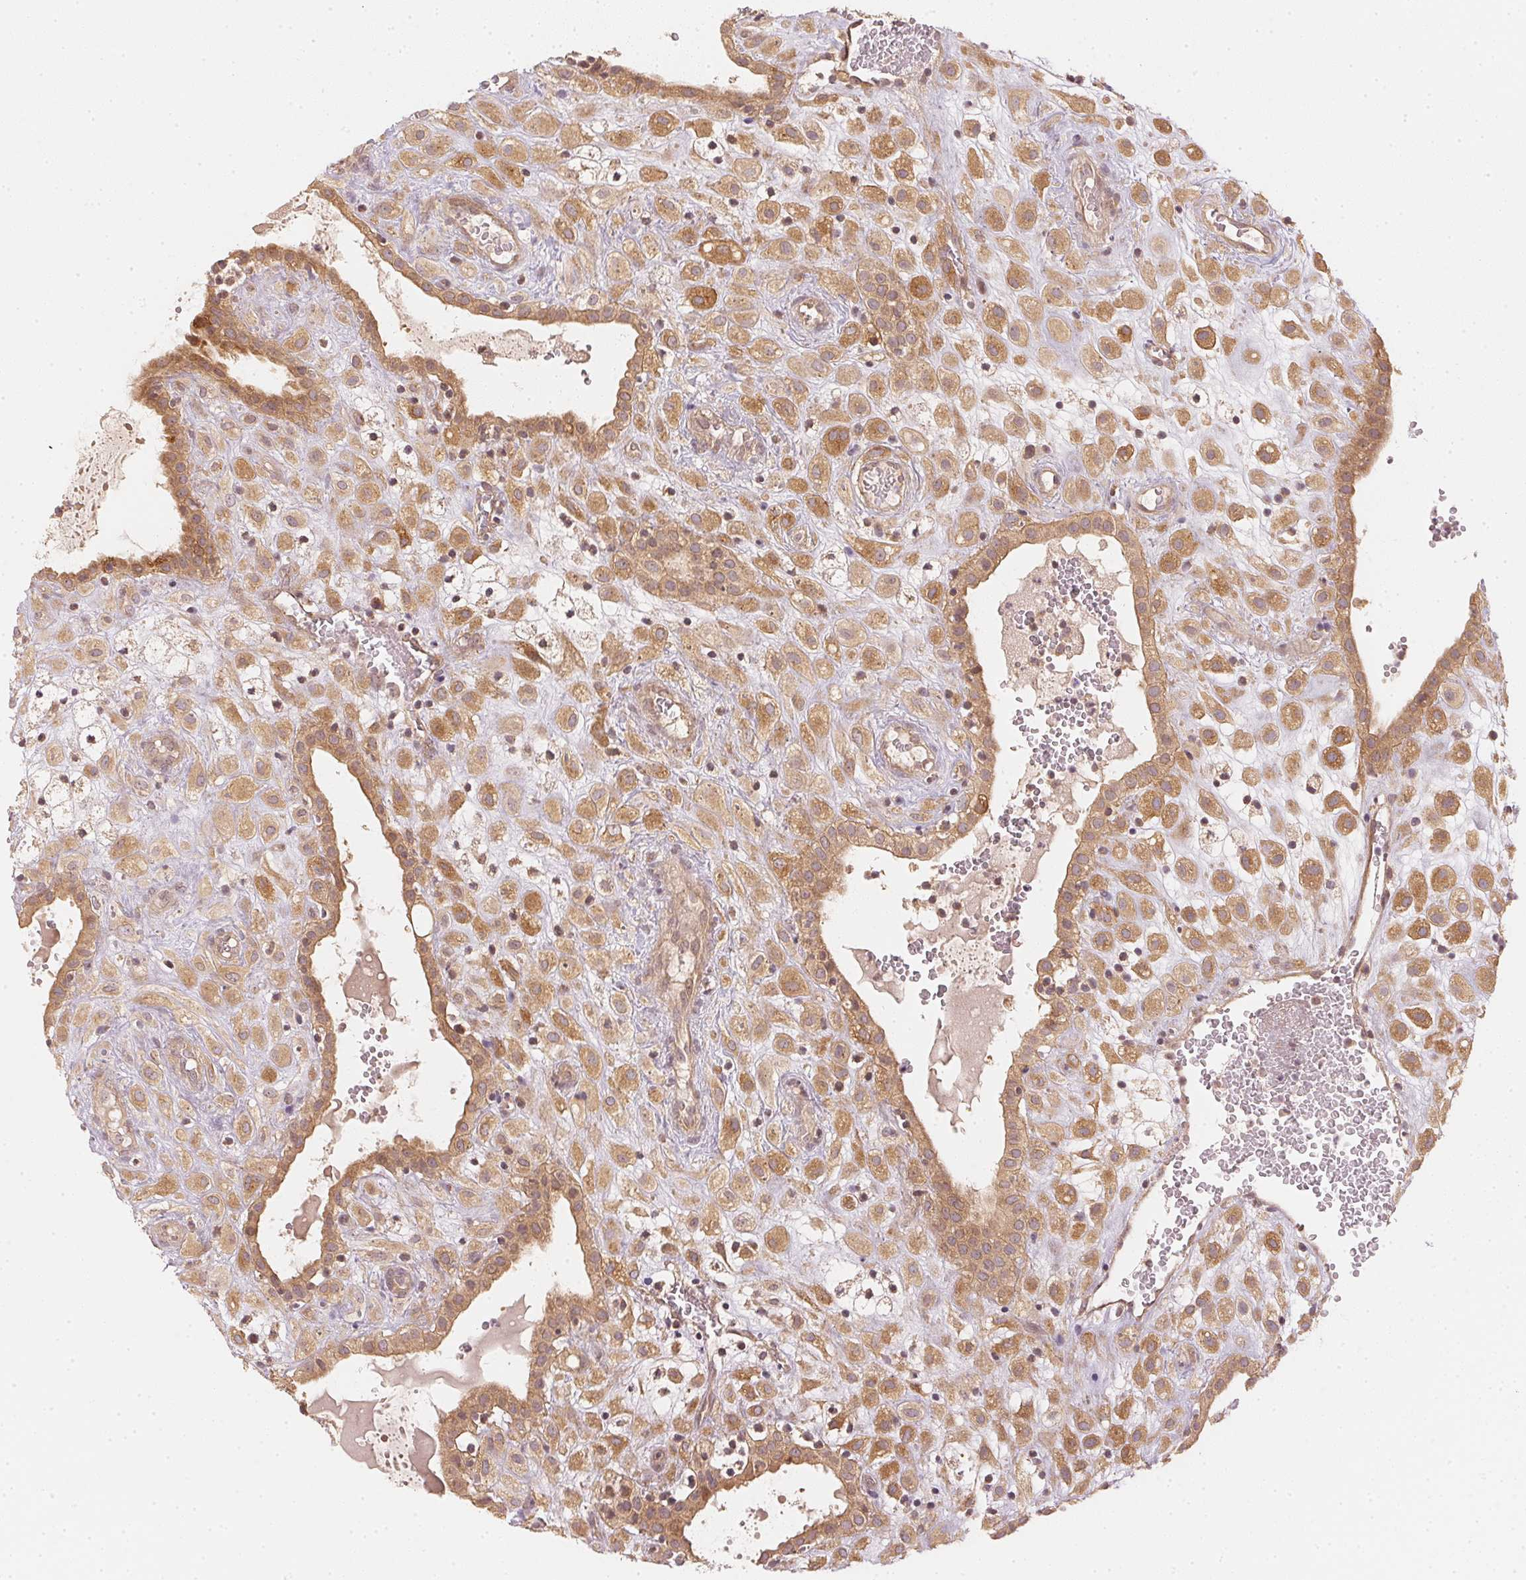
{"staining": {"intensity": "moderate", "quantity": ">75%", "location": "cytoplasmic/membranous"}, "tissue": "placenta", "cell_type": "Decidual cells", "image_type": "normal", "snomed": [{"axis": "morphology", "description": "Normal tissue, NOS"}, {"axis": "topography", "description": "Placenta"}], "caption": "IHC staining of normal placenta, which exhibits medium levels of moderate cytoplasmic/membranous staining in about >75% of decidual cells indicating moderate cytoplasmic/membranous protein staining. The staining was performed using DAB (brown) for protein detection and nuclei were counterstained in hematoxylin (blue).", "gene": "WDR54", "patient": {"sex": "female", "age": 24}}